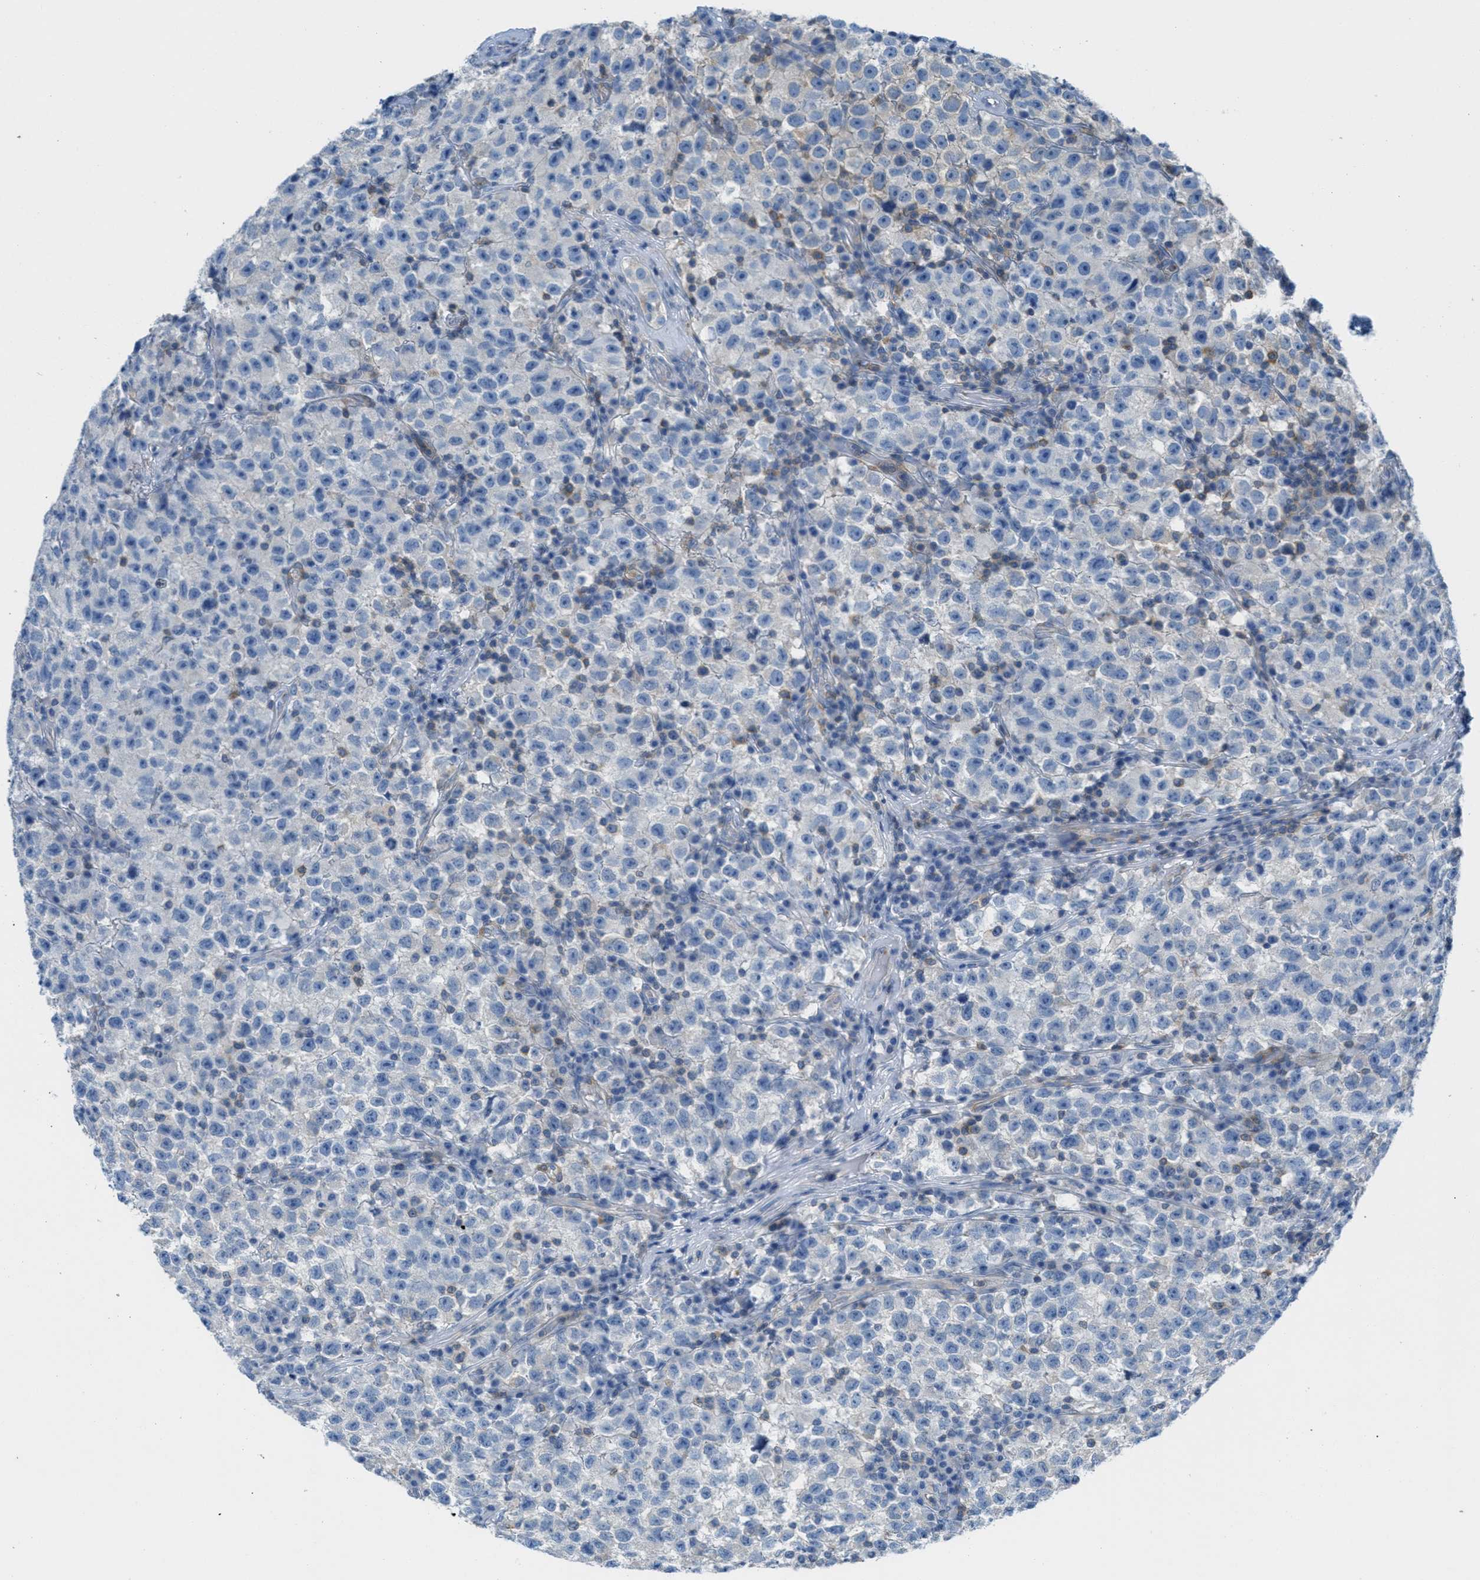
{"staining": {"intensity": "negative", "quantity": "none", "location": "none"}, "tissue": "testis cancer", "cell_type": "Tumor cells", "image_type": "cancer", "snomed": [{"axis": "morphology", "description": "Seminoma, NOS"}, {"axis": "topography", "description": "Testis"}], "caption": "A high-resolution photomicrograph shows immunohistochemistry staining of testis seminoma, which reveals no significant staining in tumor cells.", "gene": "MAPRE2", "patient": {"sex": "male", "age": 22}}